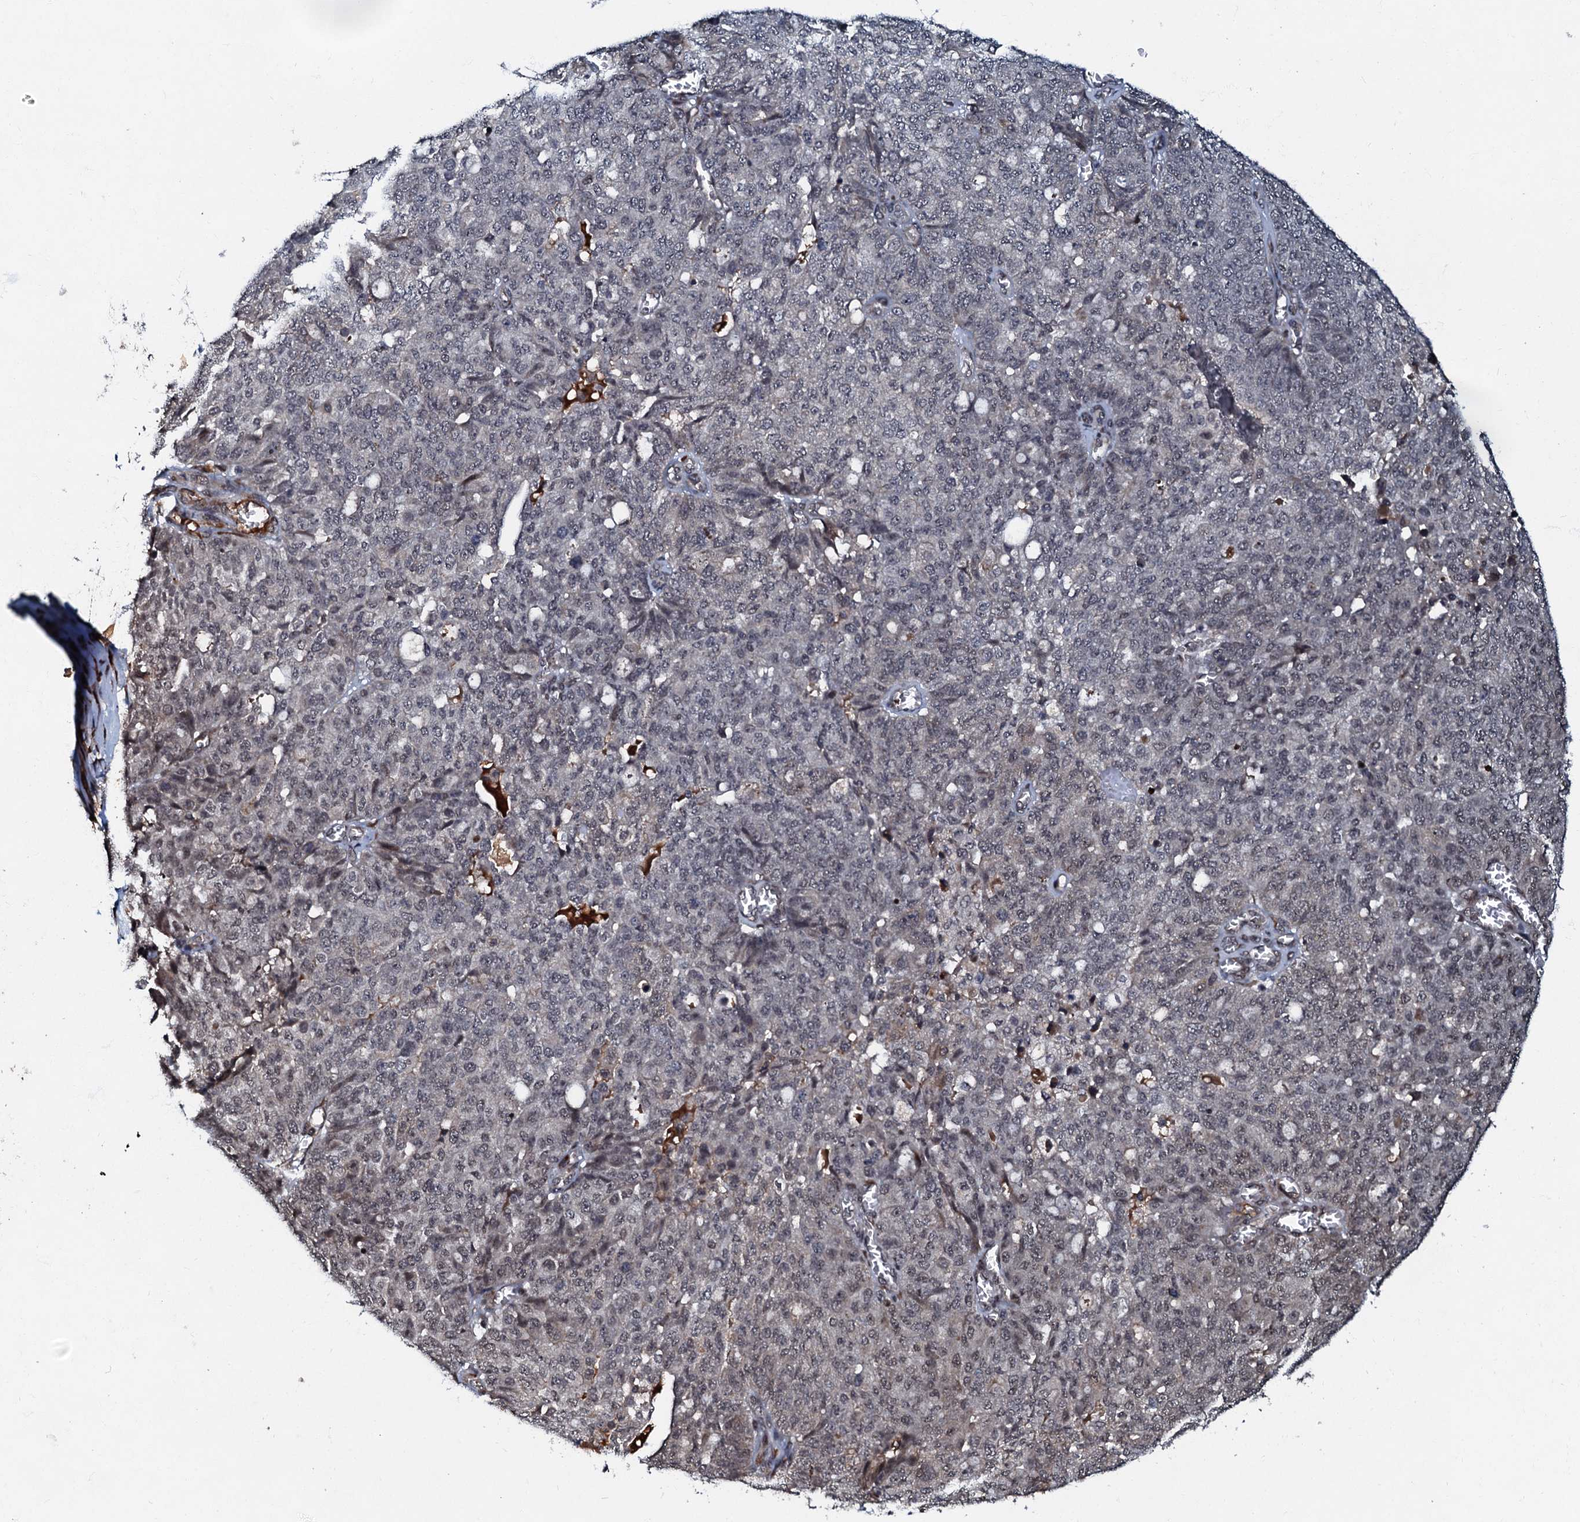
{"staining": {"intensity": "weak", "quantity": "<25%", "location": "nuclear"}, "tissue": "ovarian cancer", "cell_type": "Tumor cells", "image_type": "cancer", "snomed": [{"axis": "morphology", "description": "Cystadenocarcinoma, serous, NOS"}, {"axis": "topography", "description": "Soft tissue"}, {"axis": "topography", "description": "Ovary"}], "caption": "Tumor cells show no significant positivity in ovarian serous cystadenocarcinoma.", "gene": "C18orf32", "patient": {"sex": "female", "age": 57}}